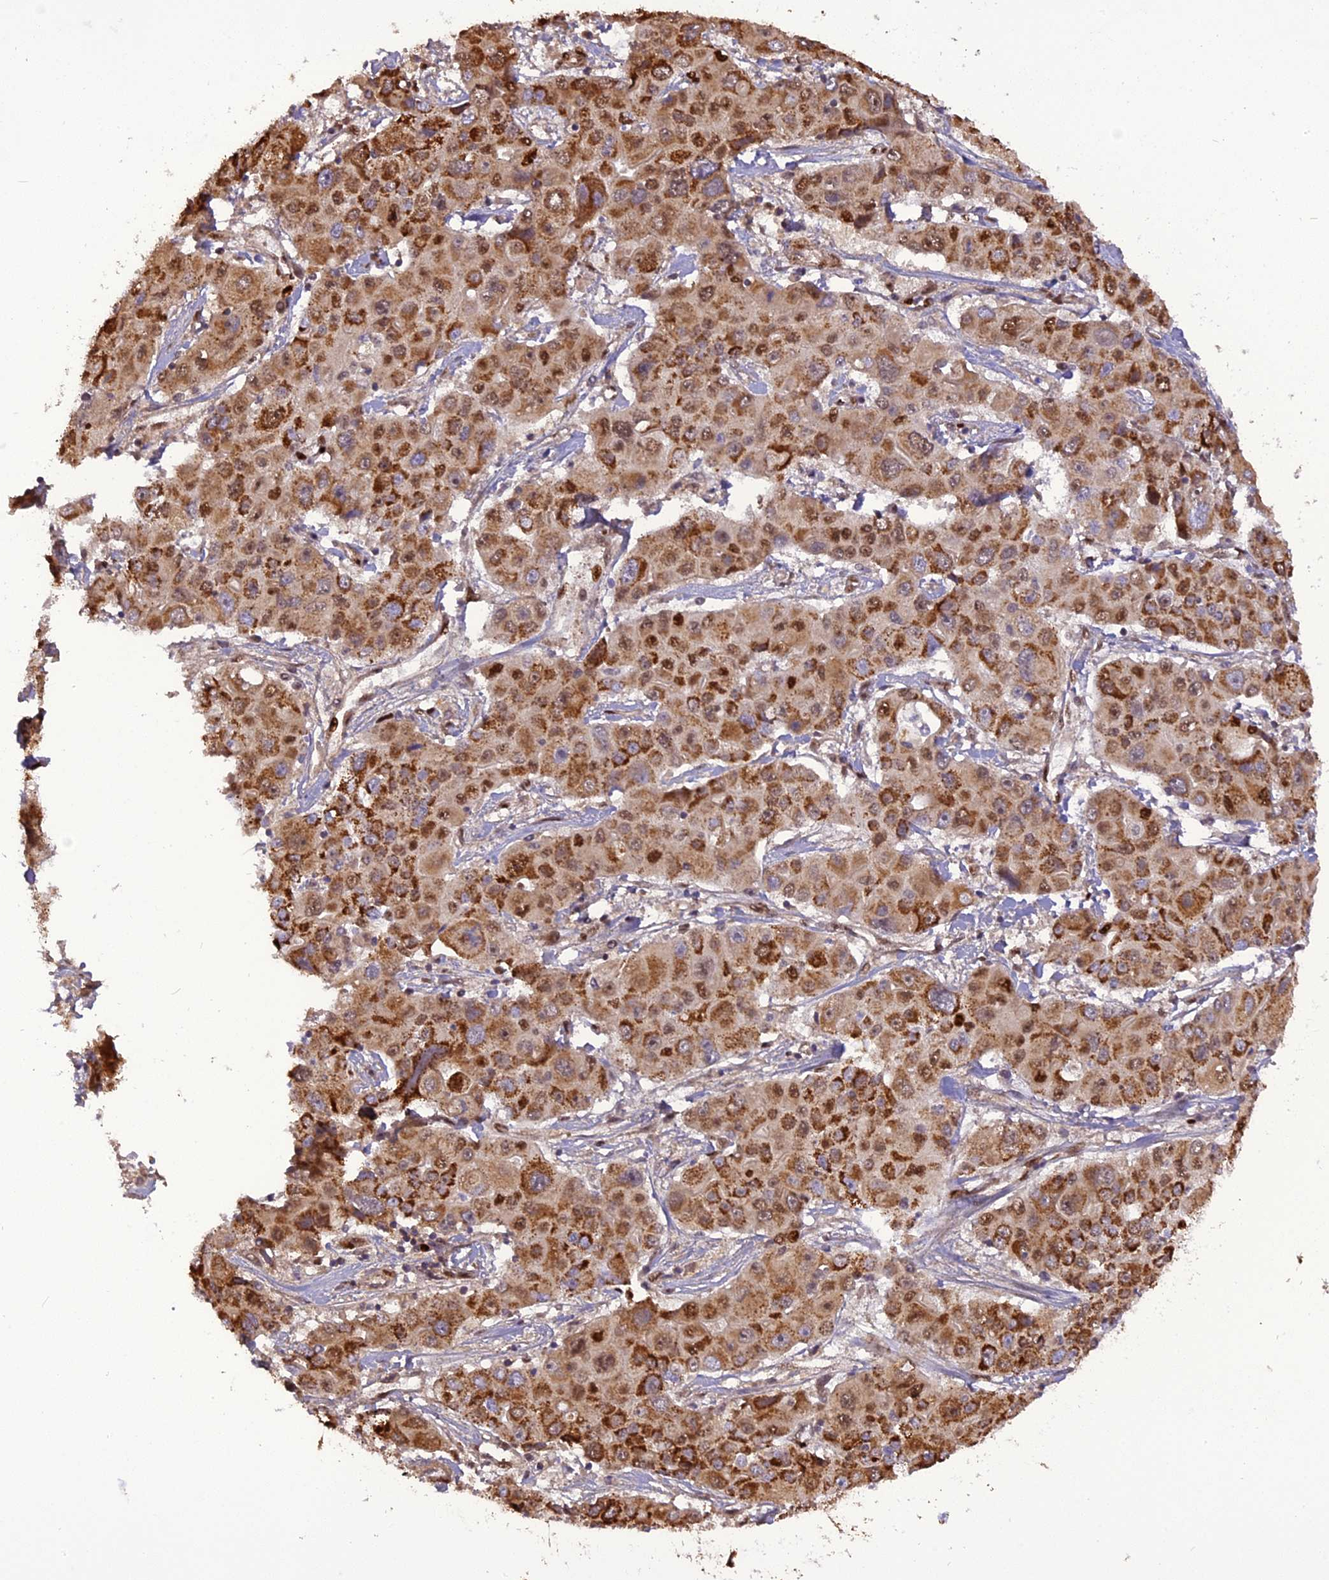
{"staining": {"intensity": "moderate", "quantity": ">75%", "location": "cytoplasmic/membranous,nuclear"}, "tissue": "liver cancer", "cell_type": "Tumor cells", "image_type": "cancer", "snomed": [{"axis": "morphology", "description": "Cholangiocarcinoma"}, {"axis": "topography", "description": "Liver"}], "caption": "Approximately >75% of tumor cells in liver cholangiocarcinoma show moderate cytoplasmic/membranous and nuclear protein staining as visualized by brown immunohistochemical staining.", "gene": "MICALL1", "patient": {"sex": "male", "age": 67}}